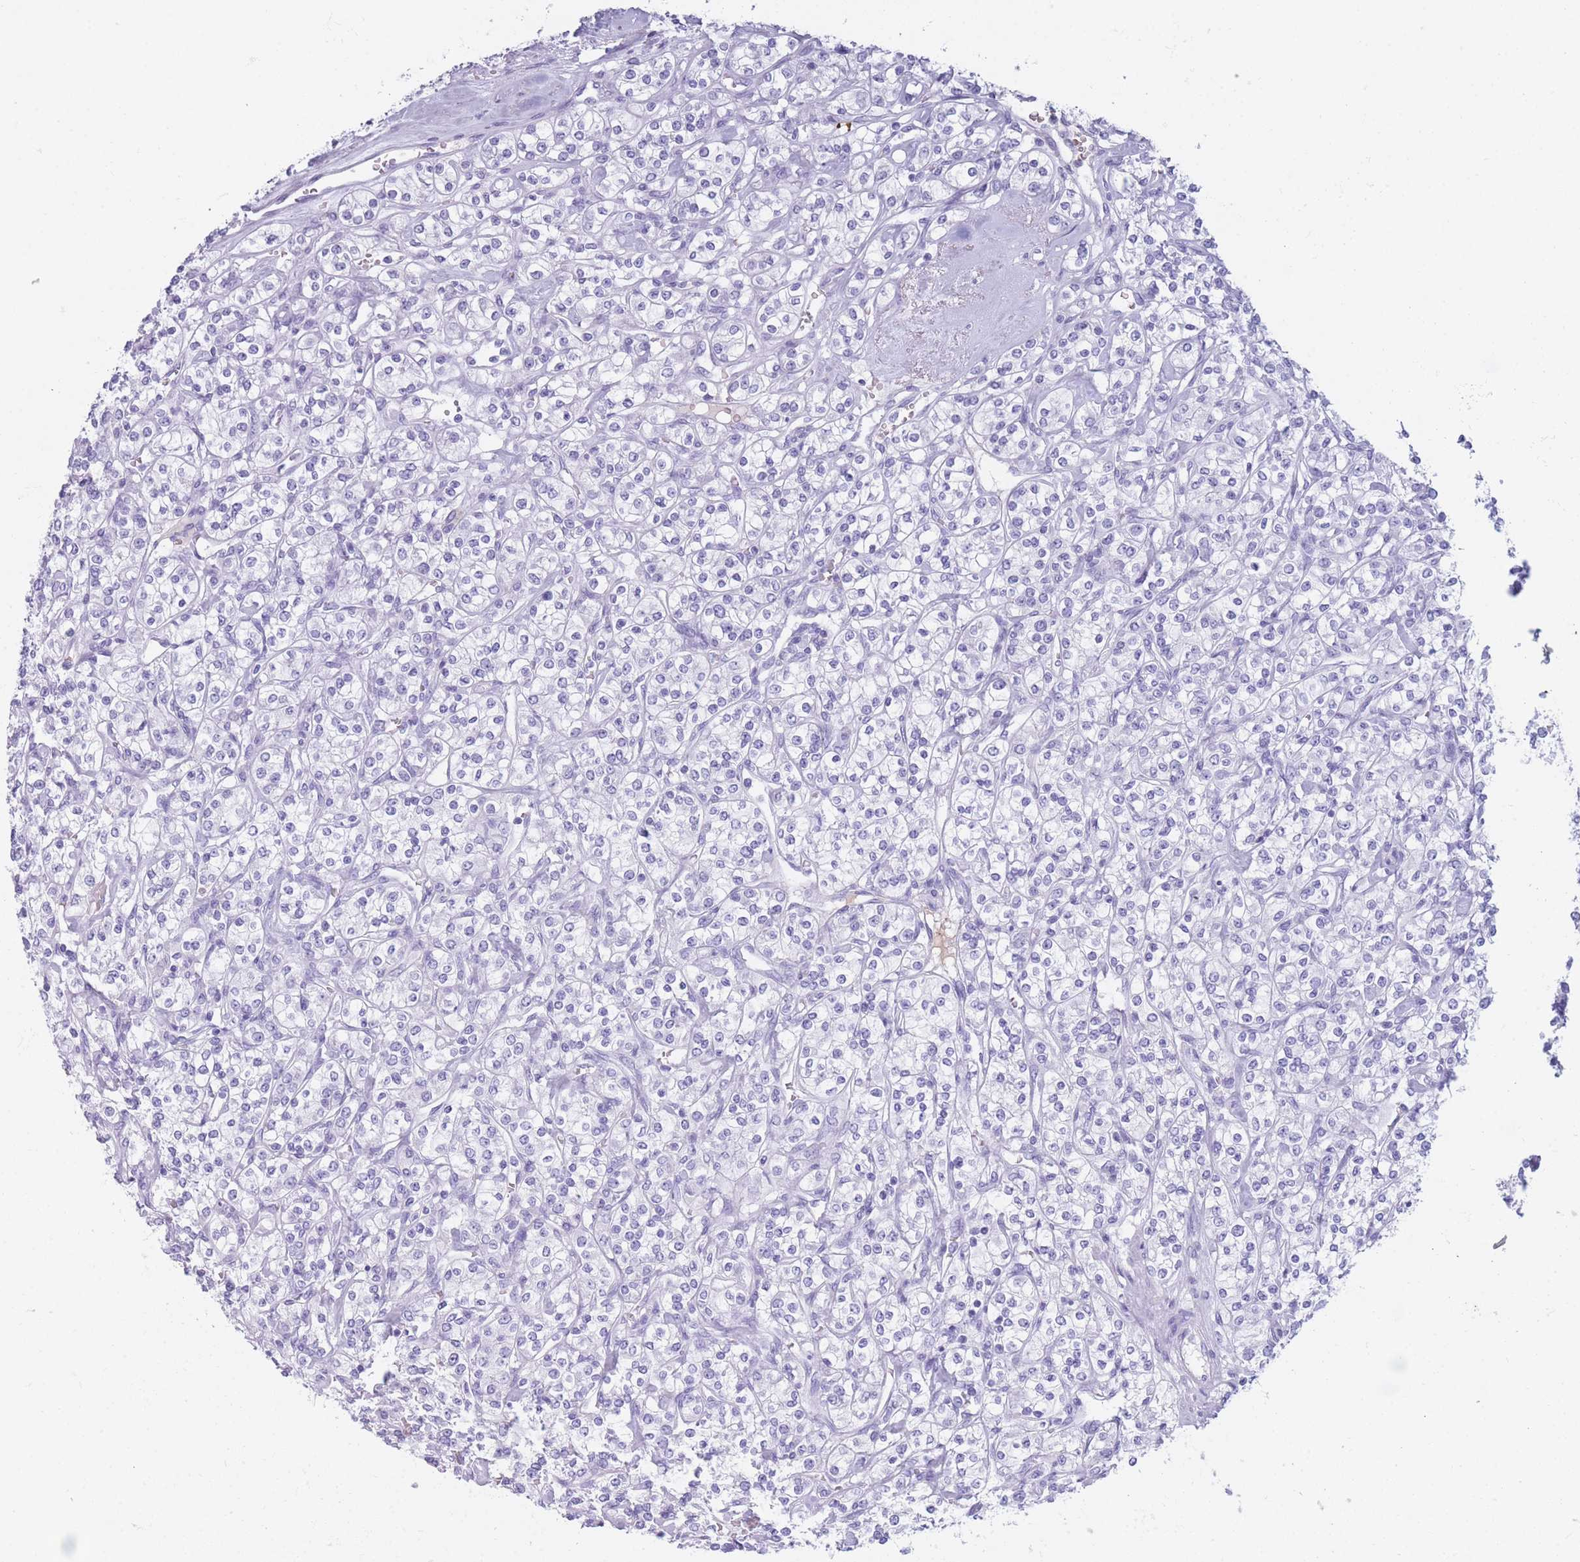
{"staining": {"intensity": "negative", "quantity": "none", "location": "none"}, "tissue": "renal cancer", "cell_type": "Tumor cells", "image_type": "cancer", "snomed": [{"axis": "morphology", "description": "Adenocarcinoma, NOS"}, {"axis": "topography", "description": "Kidney"}], "caption": "Tumor cells show no significant expression in adenocarcinoma (renal).", "gene": "TNFSF11", "patient": {"sex": "male", "age": 77}}